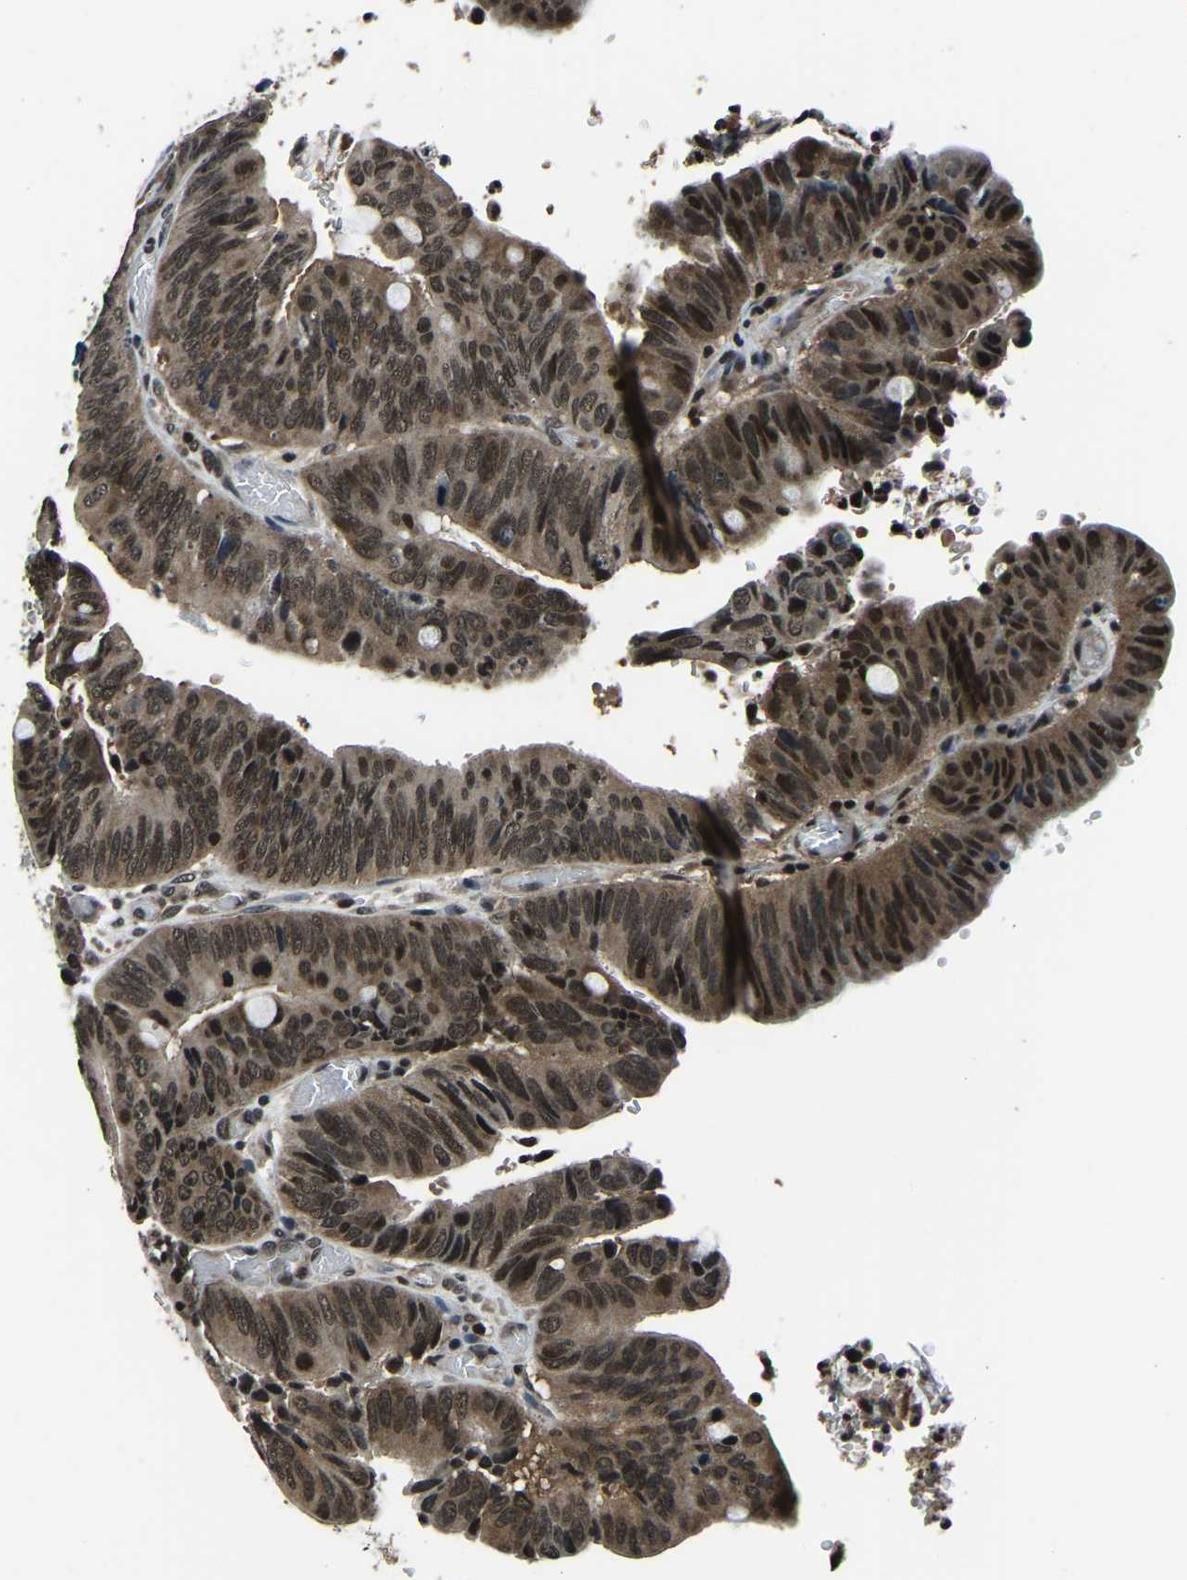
{"staining": {"intensity": "moderate", "quantity": "25%-75%", "location": "cytoplasmic/membranous,nuclear"}, "tissue": "colorectal cancer", "cell_type": "Tumor cells", "image_type": "cancer", "snomed": [{"axis": "morphology", "description": "Normal tissue, NOS"}, {"axis": "morphology", "description": "Adenocarcinoma, NOS"}, {"axis": "topography", "description": "Rectum"}, {"axis": "topography", "description": "Peripheral nerve tissue"}], "caption": "A micrograph of human colorectal cancer stained for a protein reveals moderate cytoplasmic/membranous and nuclear brown staining in tumor cells. (DAB = brown stain, brightfield microscopy at high magnification).", "gene": "ANKIB1", "patient": {"sex": "male", "age": 92}}